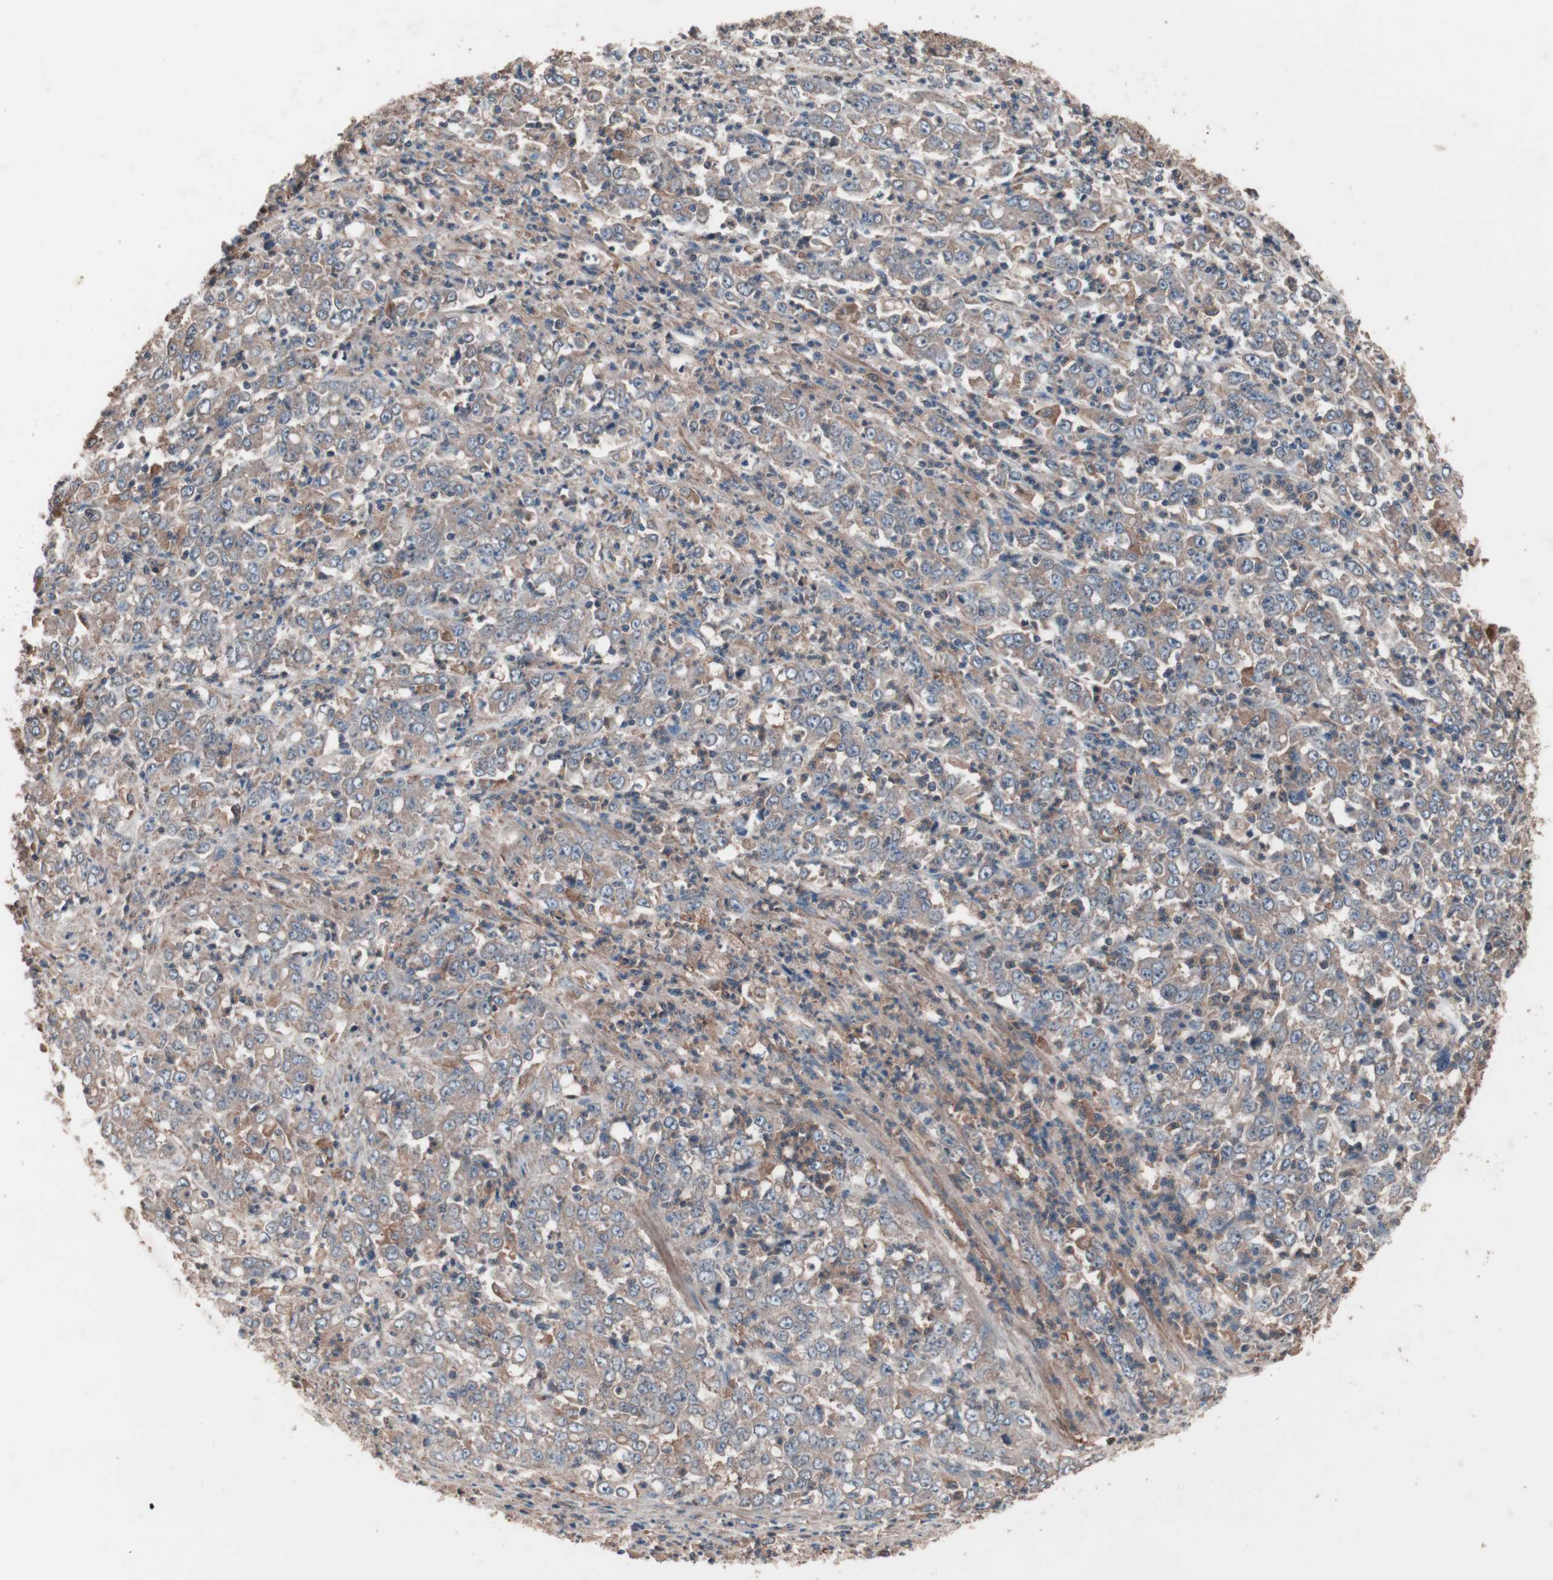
{"staining": {"intensity": "weak", "quantity": "25%-75%", "location": "cytoplasmic/membranous"}, "tissue": "stomach cancer", "cell_type": "Tumor cells", "image_type": "cancer", "snomed": [{"axis": "morphology", "description": "Adenocarcinoma, NOS"}, {"axis": "topography", "description": "Stomach, lower"}], "caption": "Protein analysis of stomach cancer (adenocarcinoma) tissue demonstrates weak cytoplasmic/membranous staining in about 25%-75% of tumor cells.", "gene": "ATG7", "patient": {"sex": "female", "age": 71}}